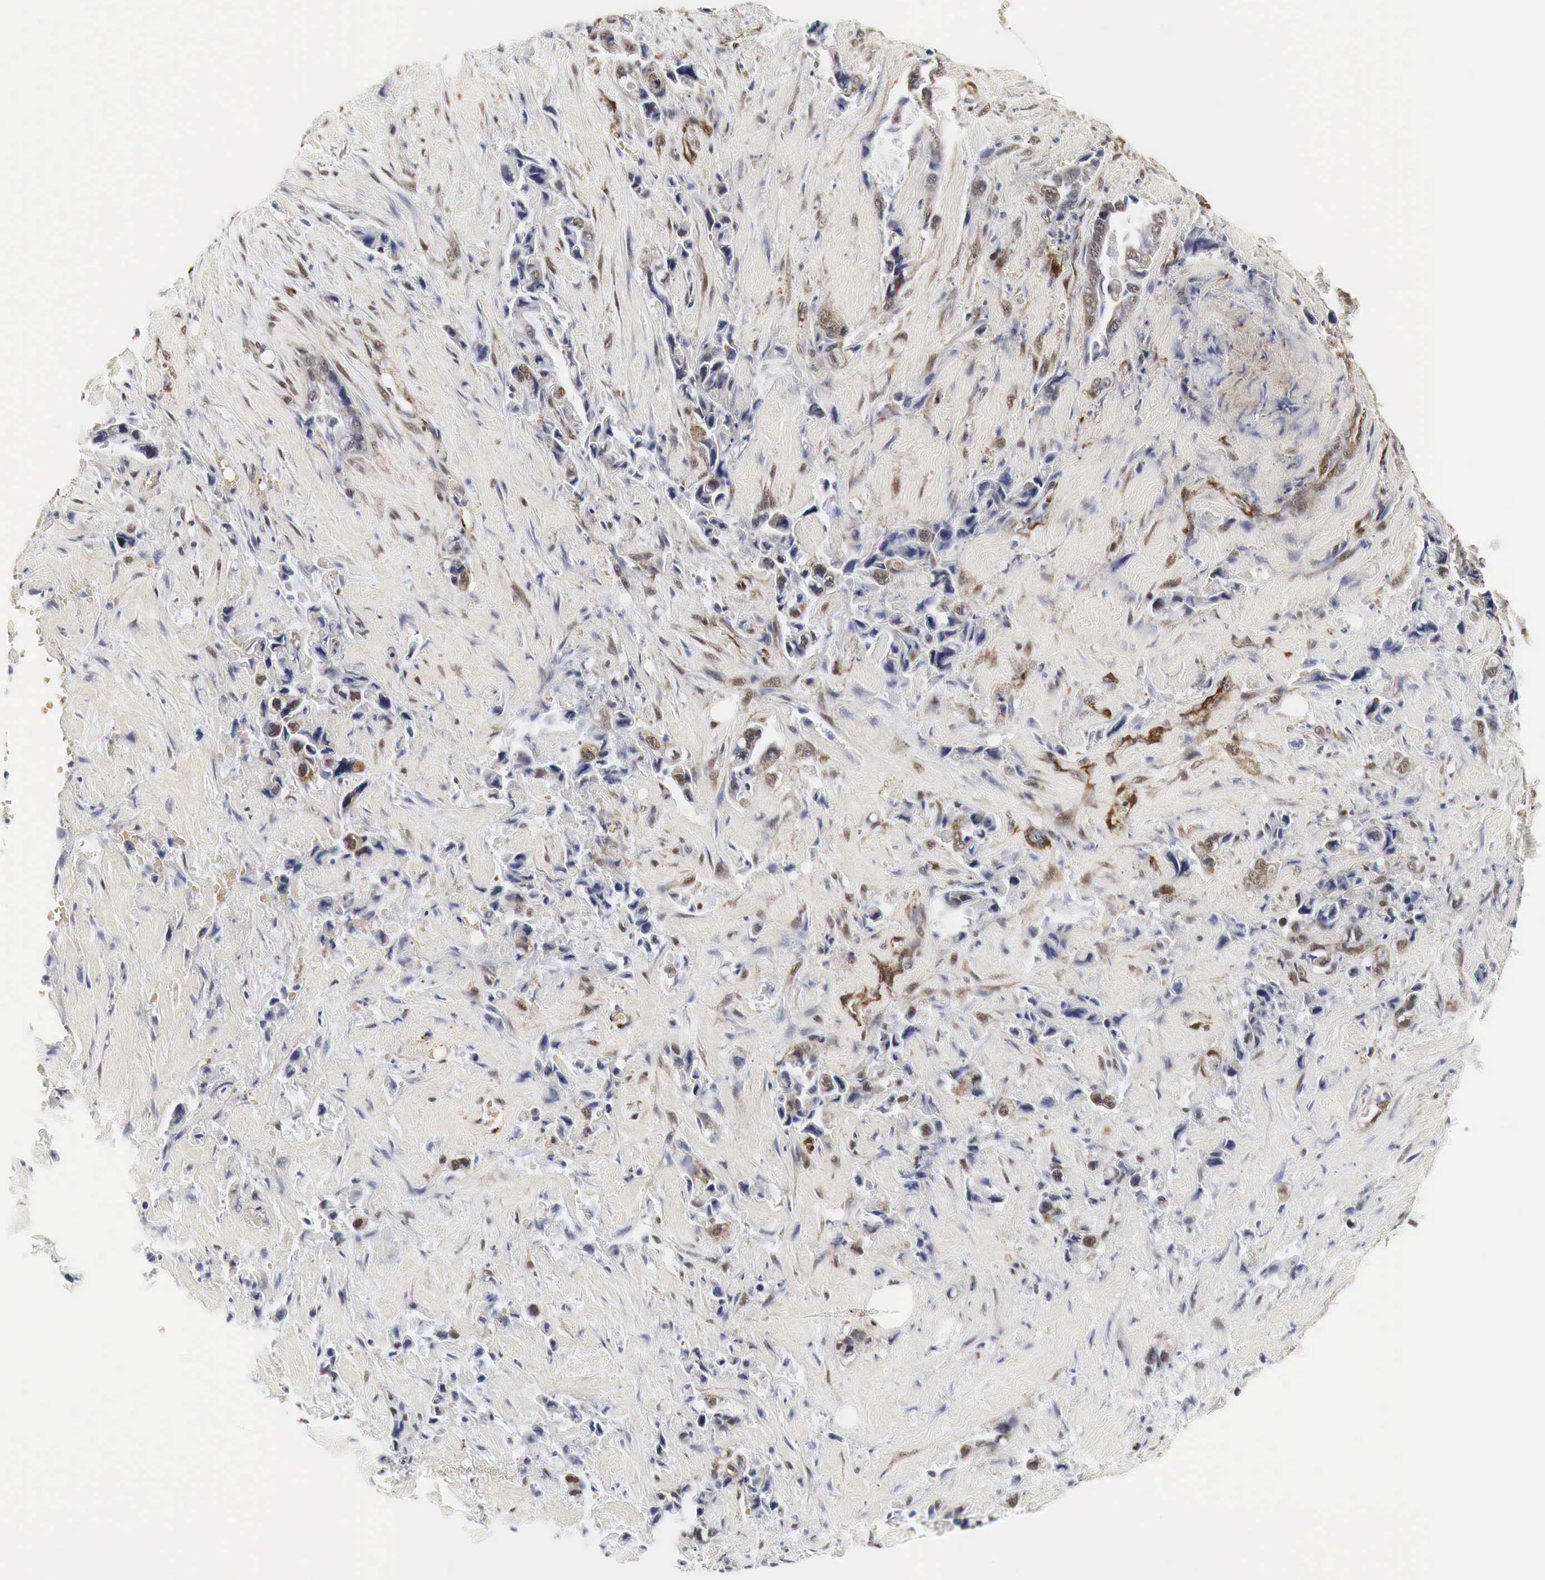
{"staining": {"intensity": "moderate", "quantity": "25%-75%", "location": "cytoplasmic/membranous"}, "tissue": "pancreatic cancer", "cell_type": "Tumor cells", "image_type": "cancer", "snomed": [{"axis": "morphology", "description": "Adenocarcinoma, NOS"}, {"axis": "topography", "description": "Pancreas"}], "caption": "Protein staining demonstrates moderate cytoplasmic/membranous staining in about 25%-75% of tumor cells in adenocarcinoma (pancreatic).", "gene": "SPIN1", "patient": {"sex": "male", "age": 69}}